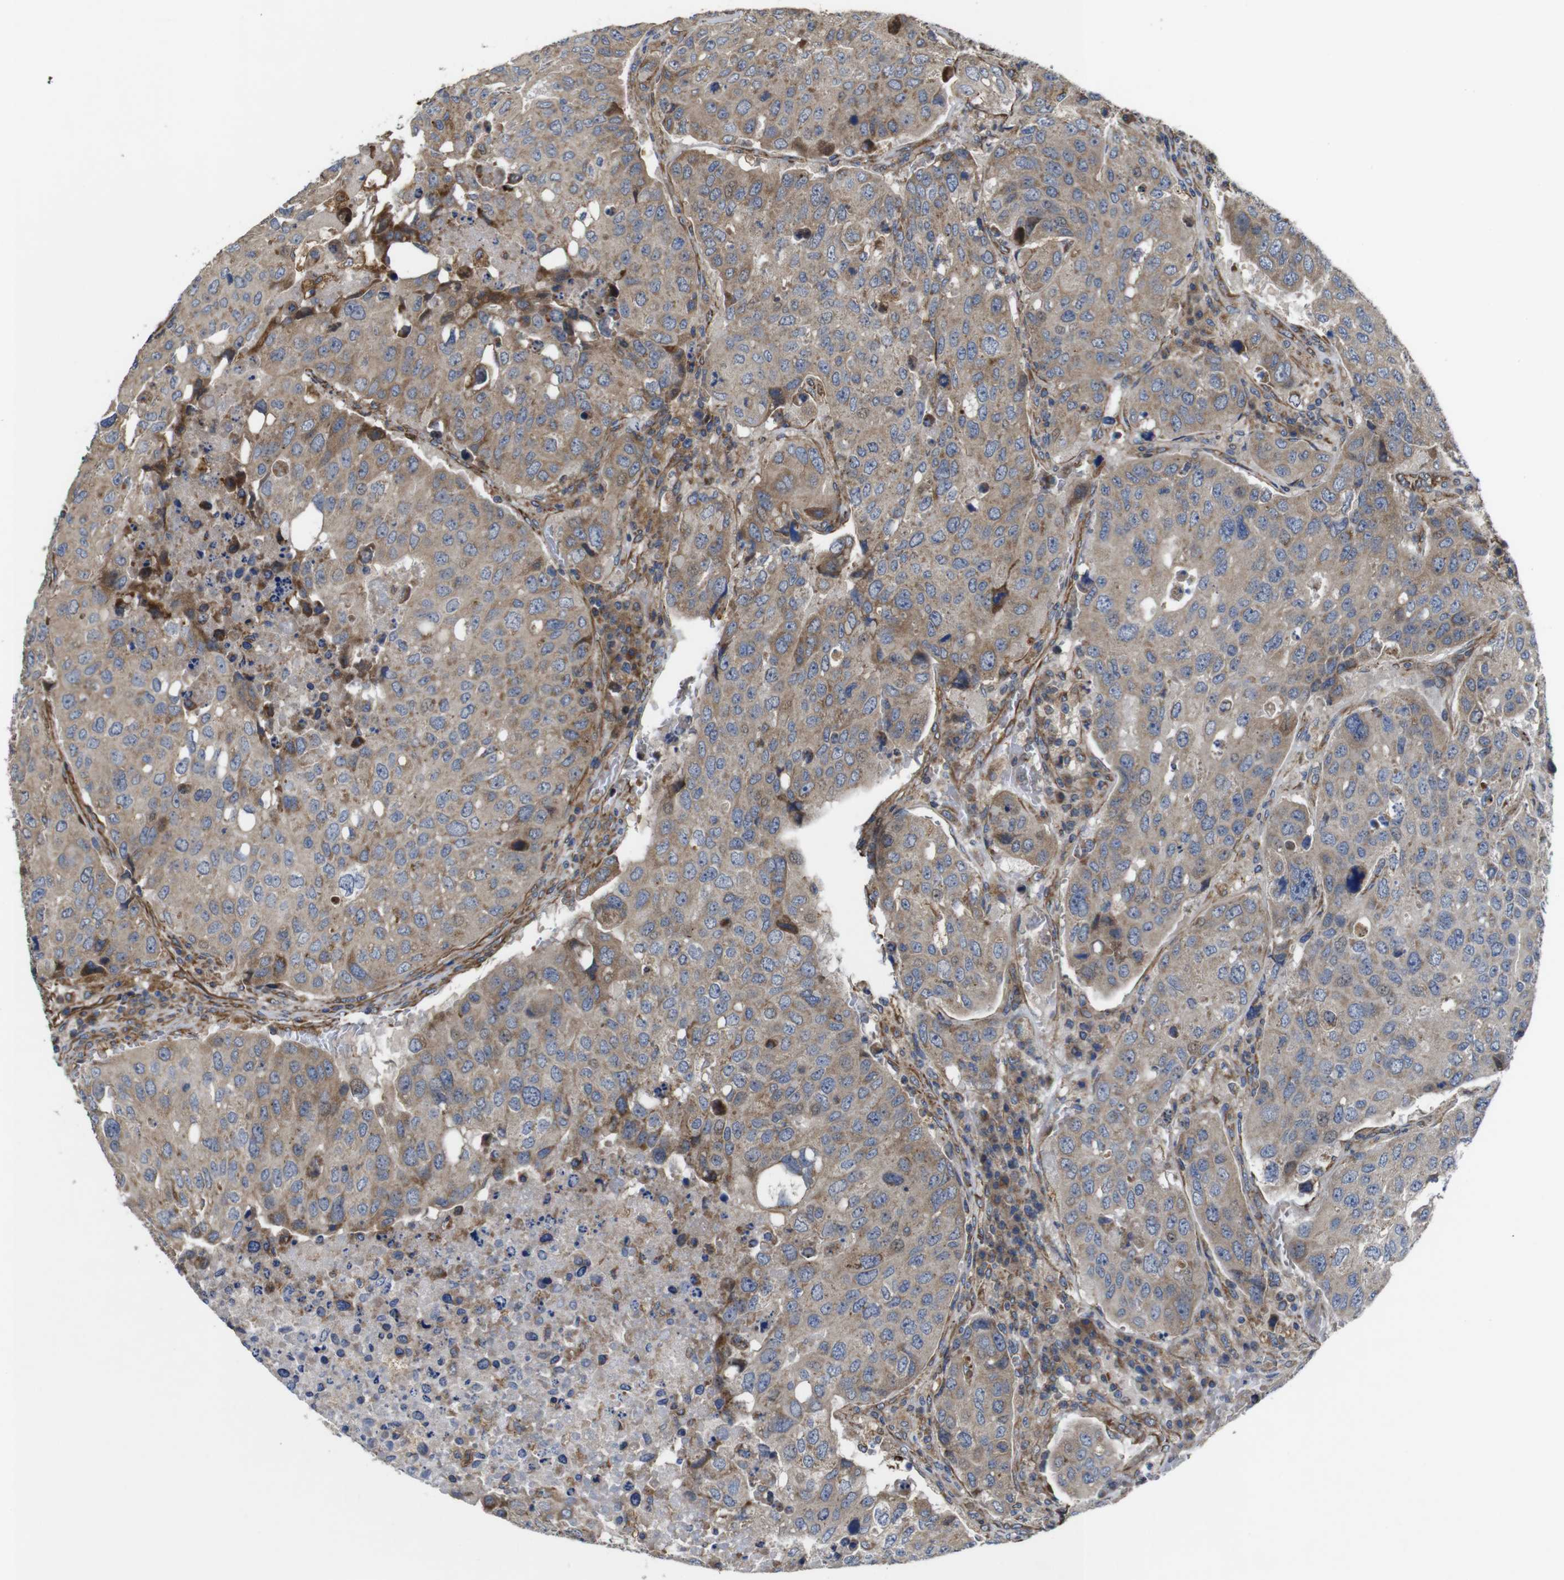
{"staining": {"intensity": "weak", "quantity": ">75%", "location": "cytoplasmic/membranous"}, "tissue": "urothelial cancer", "cell_type": "Tumor cells", "image_type": "cancer", "snomed": [{"axis": "morphology", "description": "Urothelial carcinoma, High grade"}, {"axis": "topography", "description": "Lymph node"}, {"axis": "topography", "description": "Urinary bladder"}], "caption": "High-grade urothelial carcinoma was stained to show a protein in brown. There is low levels of weak cytoplasmic/membranous positivity in about >75% of tumor cells.", "gene": "POMK", "patient": {"sex": "male", "age": 51}}